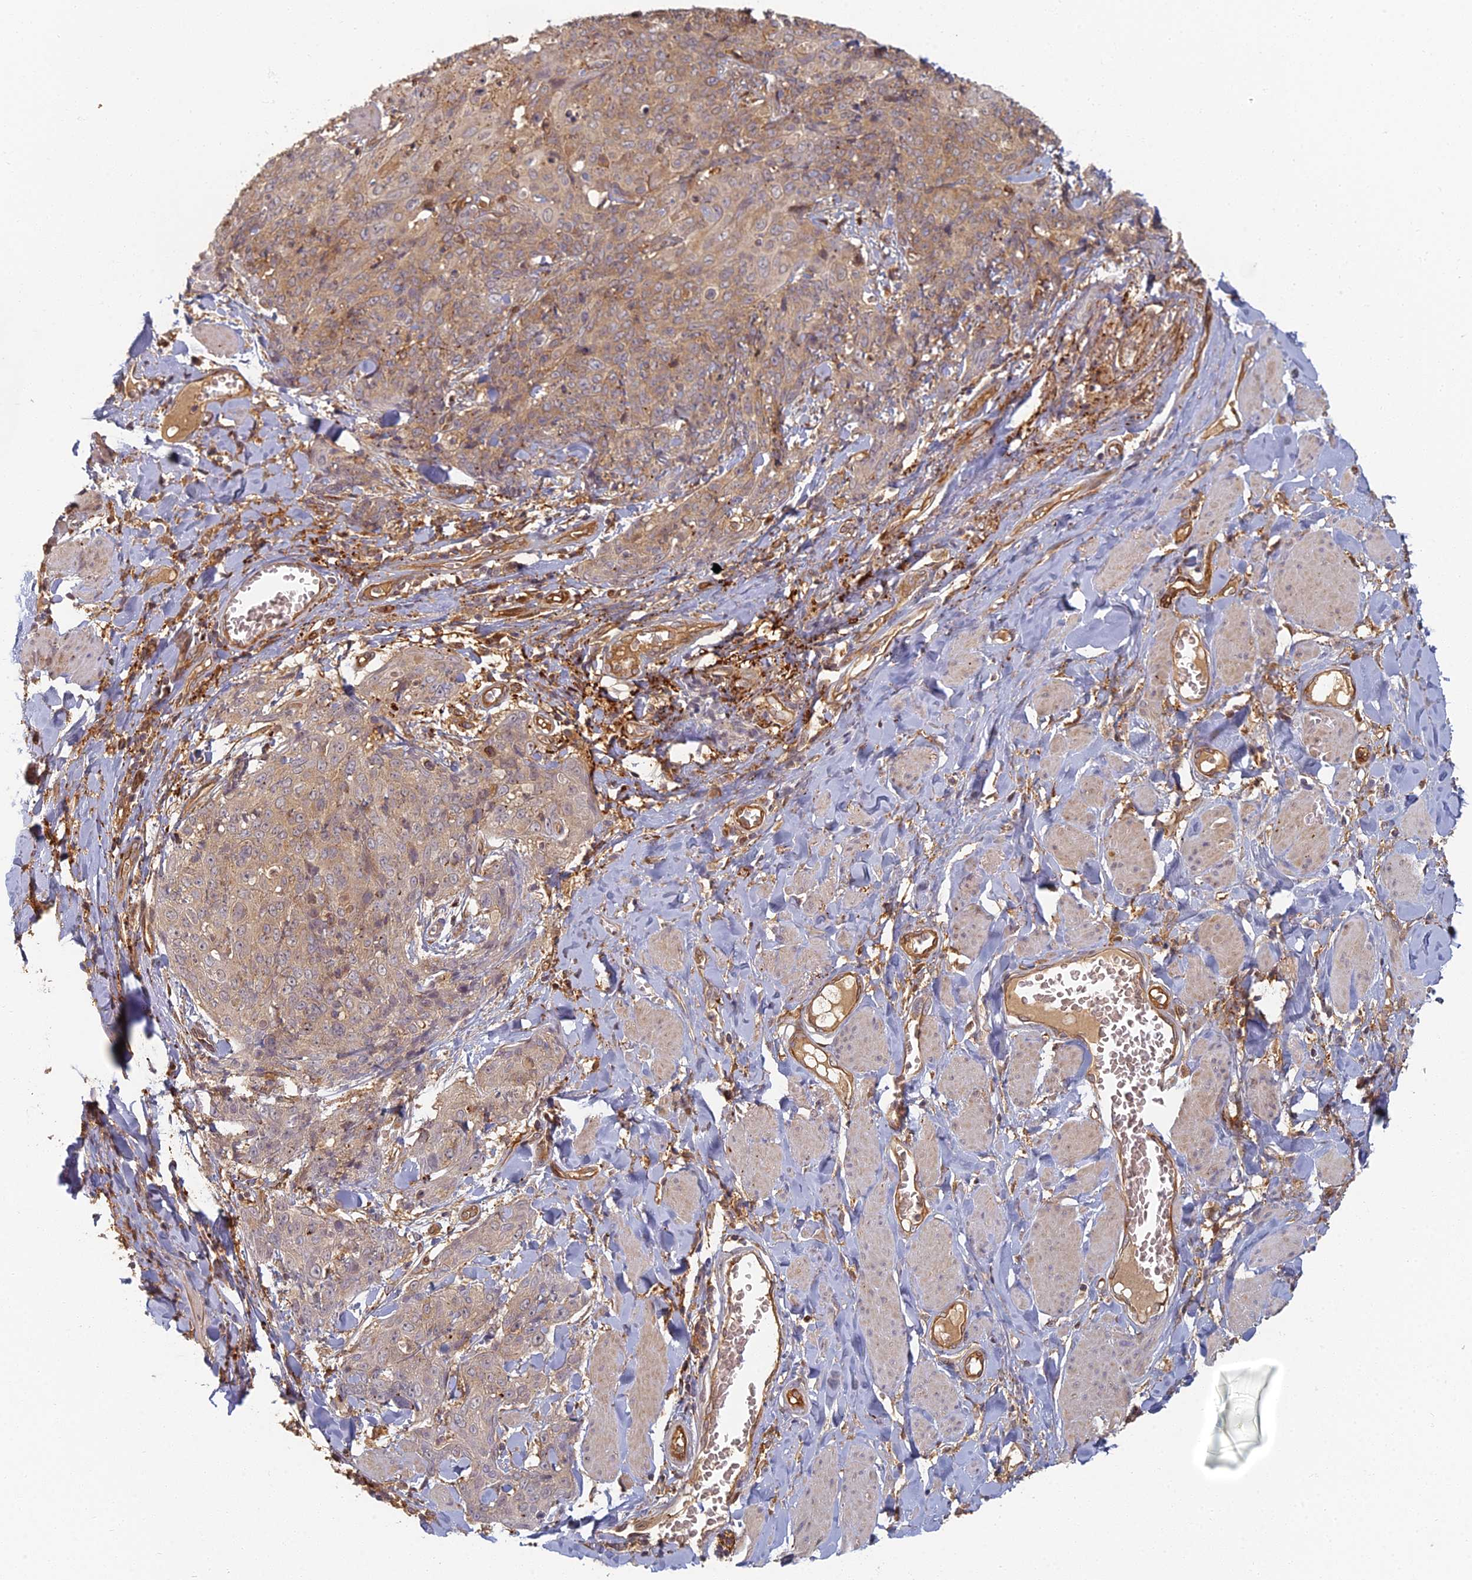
{"staining": {"intensity": "weak", "quantity": "25%-75%", "location": "cytoplasmic/membranous"}, "tissue": "skin cancer", "cell_type": "Tumor cells", "image_type": "cancer", "snomed": [{"axis": "morphology", "description": "Squamous cell carcinoma, NOS"}, {"axis": "topography", "description": "Skin"}, {"axis": "topography", "description": "Vulva"}], "caption": "Squamous cell carcinoma (skin) stained with DAB (3,3'-diaminobenzidine) immunohistochemistry (IHC) displays low levels of weak cytoplasmic/membranous positivity in about 25%-75% of tumor cells. The protein of interest is stained brown, and the nuclei are stained in blue (DAB (3,3'-diaminobenzidine) IHC with brightfield microscopy, high magnification).", "gene": "INO80D", "patient": {"sex": "female", "age": 85}}